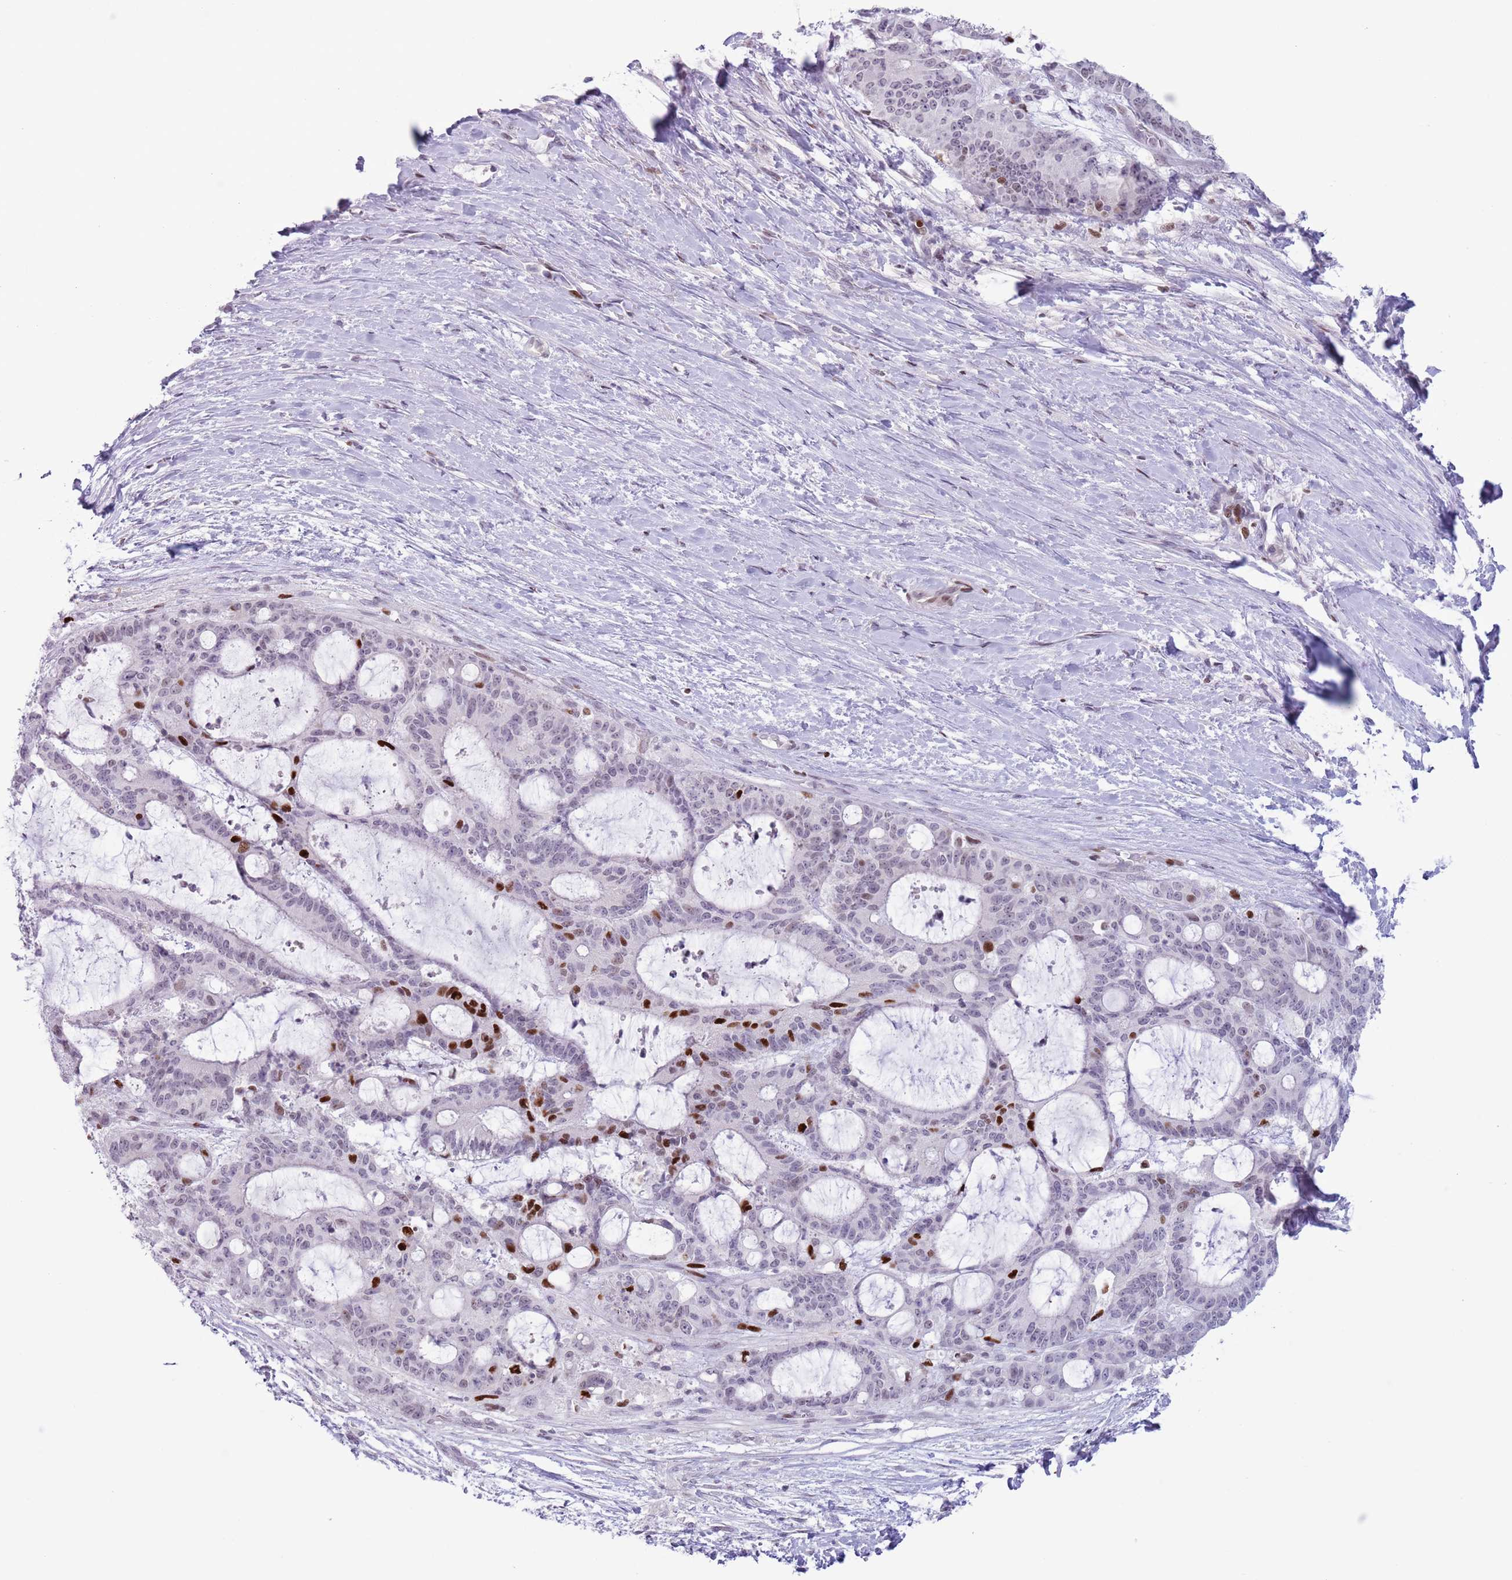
{"staining": {"intensity": "strong", "quantity": "<25%", "location": "nuclear"}, "tissue": "liver cancer", "cell_type": "Tumor cells", "image_type": "cancer", "snomed": [{"axis": "morphology", "description": "Normal tissue, NOS"}, {"axis": "morphology", "description": "Cholangiocarcinoma"}, {"axis": "topography", "description": "Liver"}, {"axis": "topography", "description": "Peripheral nerve tissue"}], "caption": "DAB immunohistochemical staining of human cholangiocarcinoma (liver) shows strong nuclear protein expression in about <25% of tumor cells.", "gene": "MFSD10", "patient": {"sex": "female", "age": 73}}